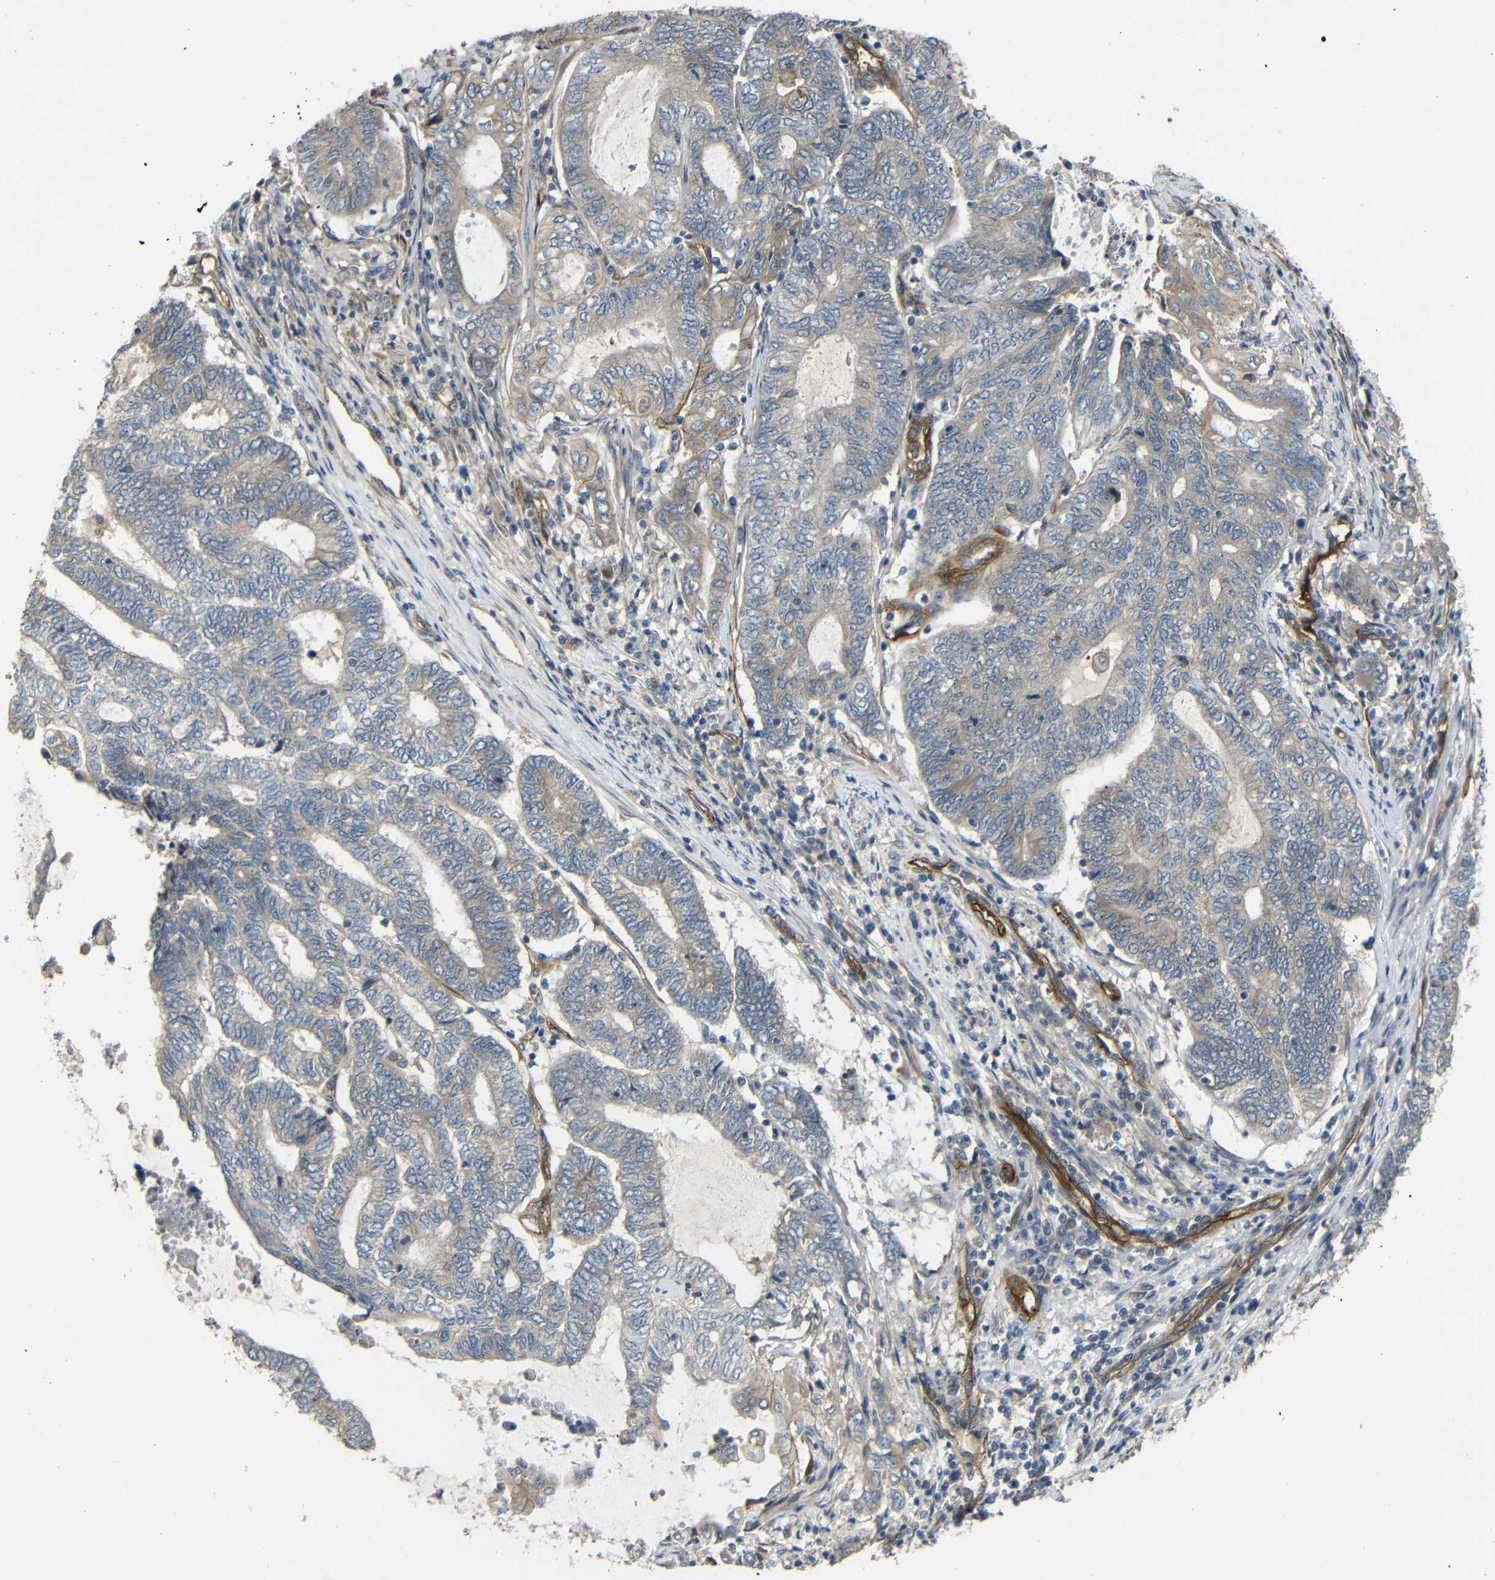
{"staining": {"intensity": "weak", "quantity": "25%-75%", "location": "cytoplasmic/membranous"}, "tissue": "endometrial cancer", "cell_type": "Tumor cells", "image_type": "cancer", "snomed": [{"axis": "morphology", "description": "Adenocarcinoma, NOS"}, {"axis": "topography", "description": "Uterus"}, {"axis": "topography", "description": "Endometrium"}], "caption": "Endometrial adenocarcinoma stained for a protein (brown) exhibits weak cytoplasmic/membranous positive positivity in about 25%-75% of tumor cells.", "gene": "RELL1", "patient": {"sex": "female", "age": 70}}